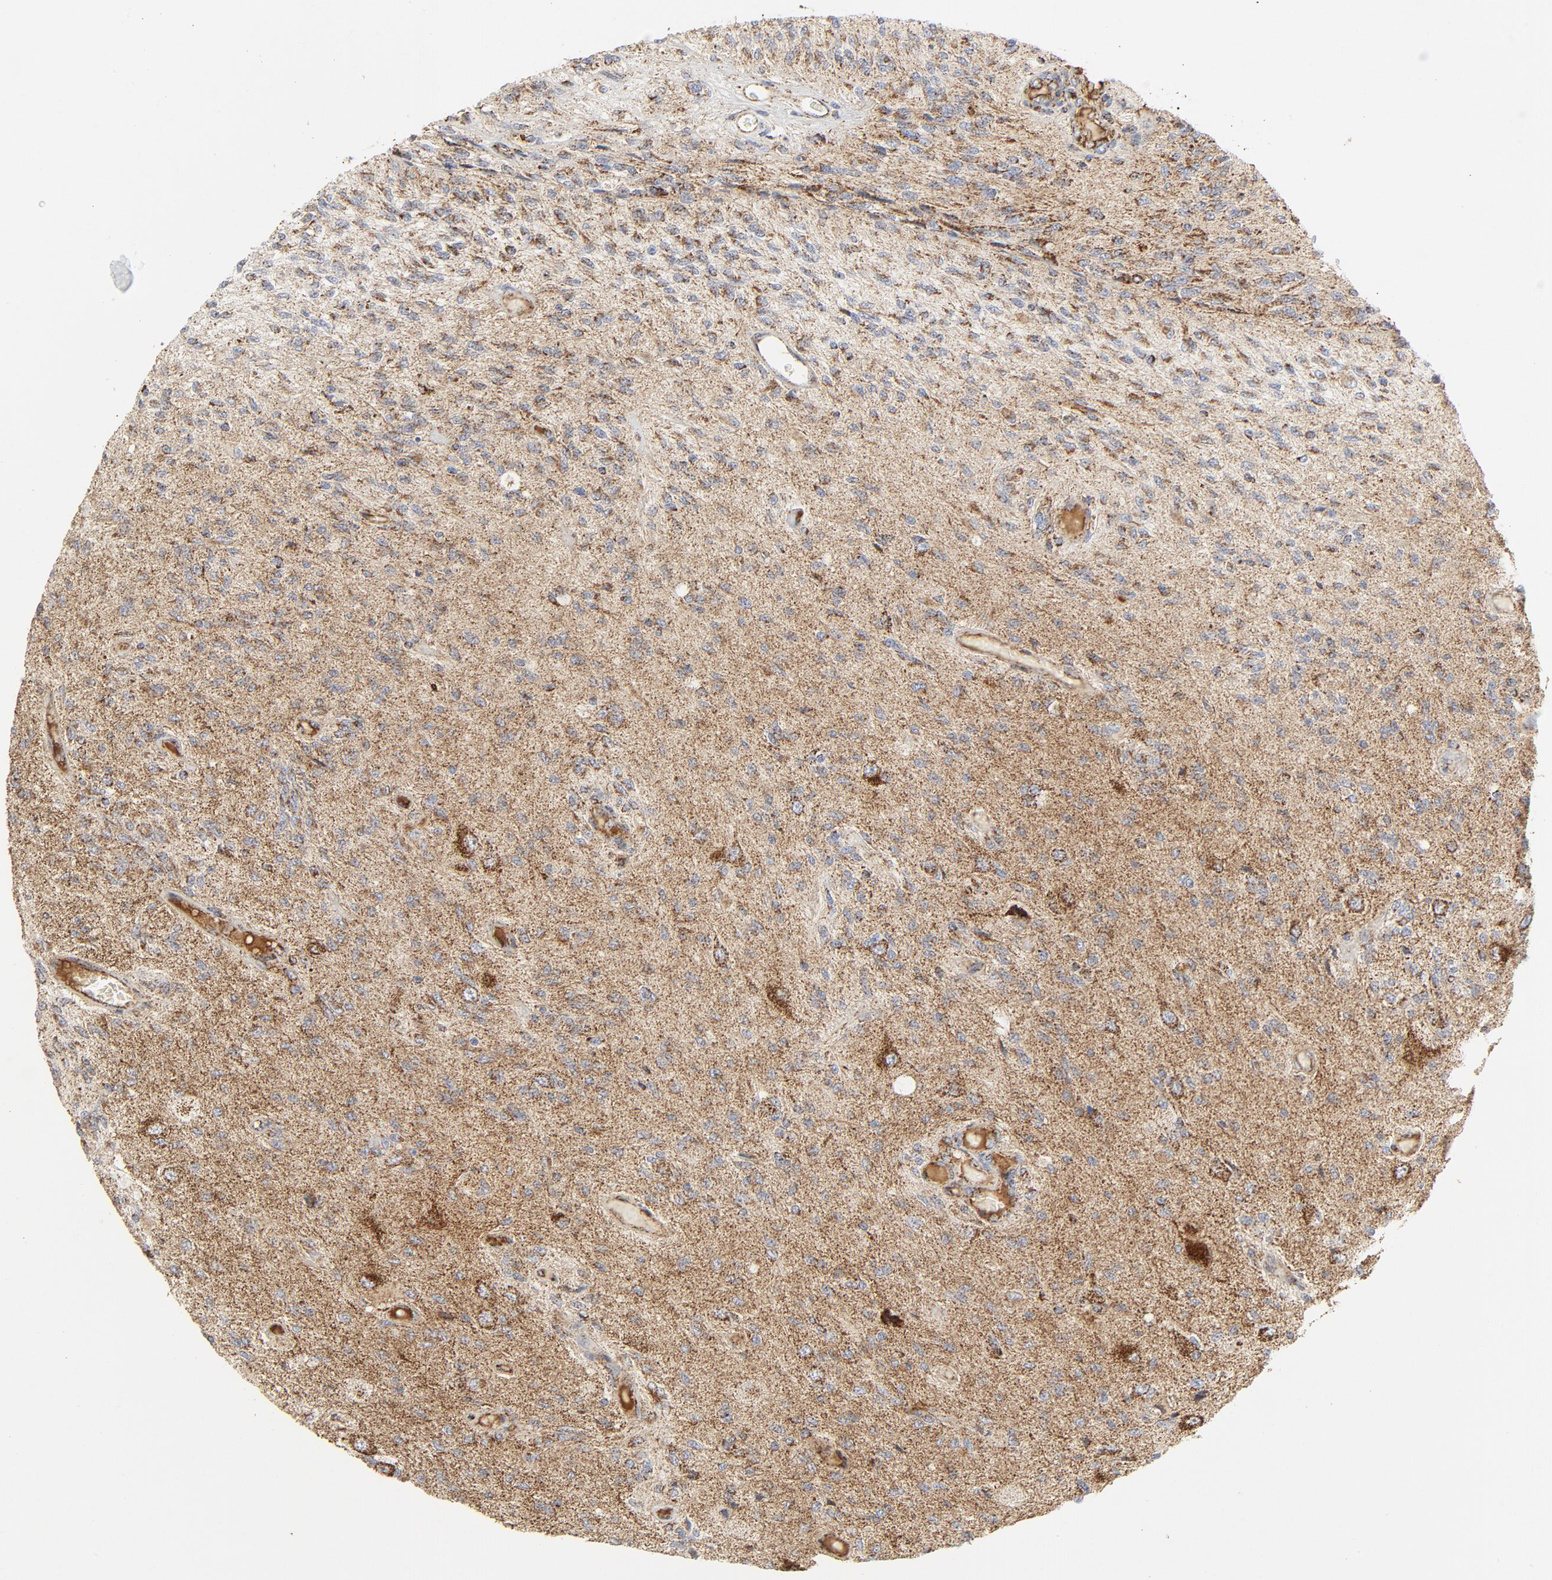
{"staining": {"intensity": "moderate", "quantity": "25%-75%", "location": "cytoplasmic/membranous"}, "tissue": "glioma", "cell_type": "Tumor cells", "image_type": "cancer", "snomed": [{"axis": "morphology", "description": "Normal tissue, NOS"}, {"axis": "morphology", "description": "Glioma, malignant, High grade"}, {"axis": "topography", "description": "Cerebral cortex"}], "caption": "A brown stain labels moderate cytoplasmic/membranous staining of a protein in glioma tumor cells. (IHC, brightfield microscopy, high magnification).", "gene": "PCNX4", "patient": {"sex": "male", "age": 77}}